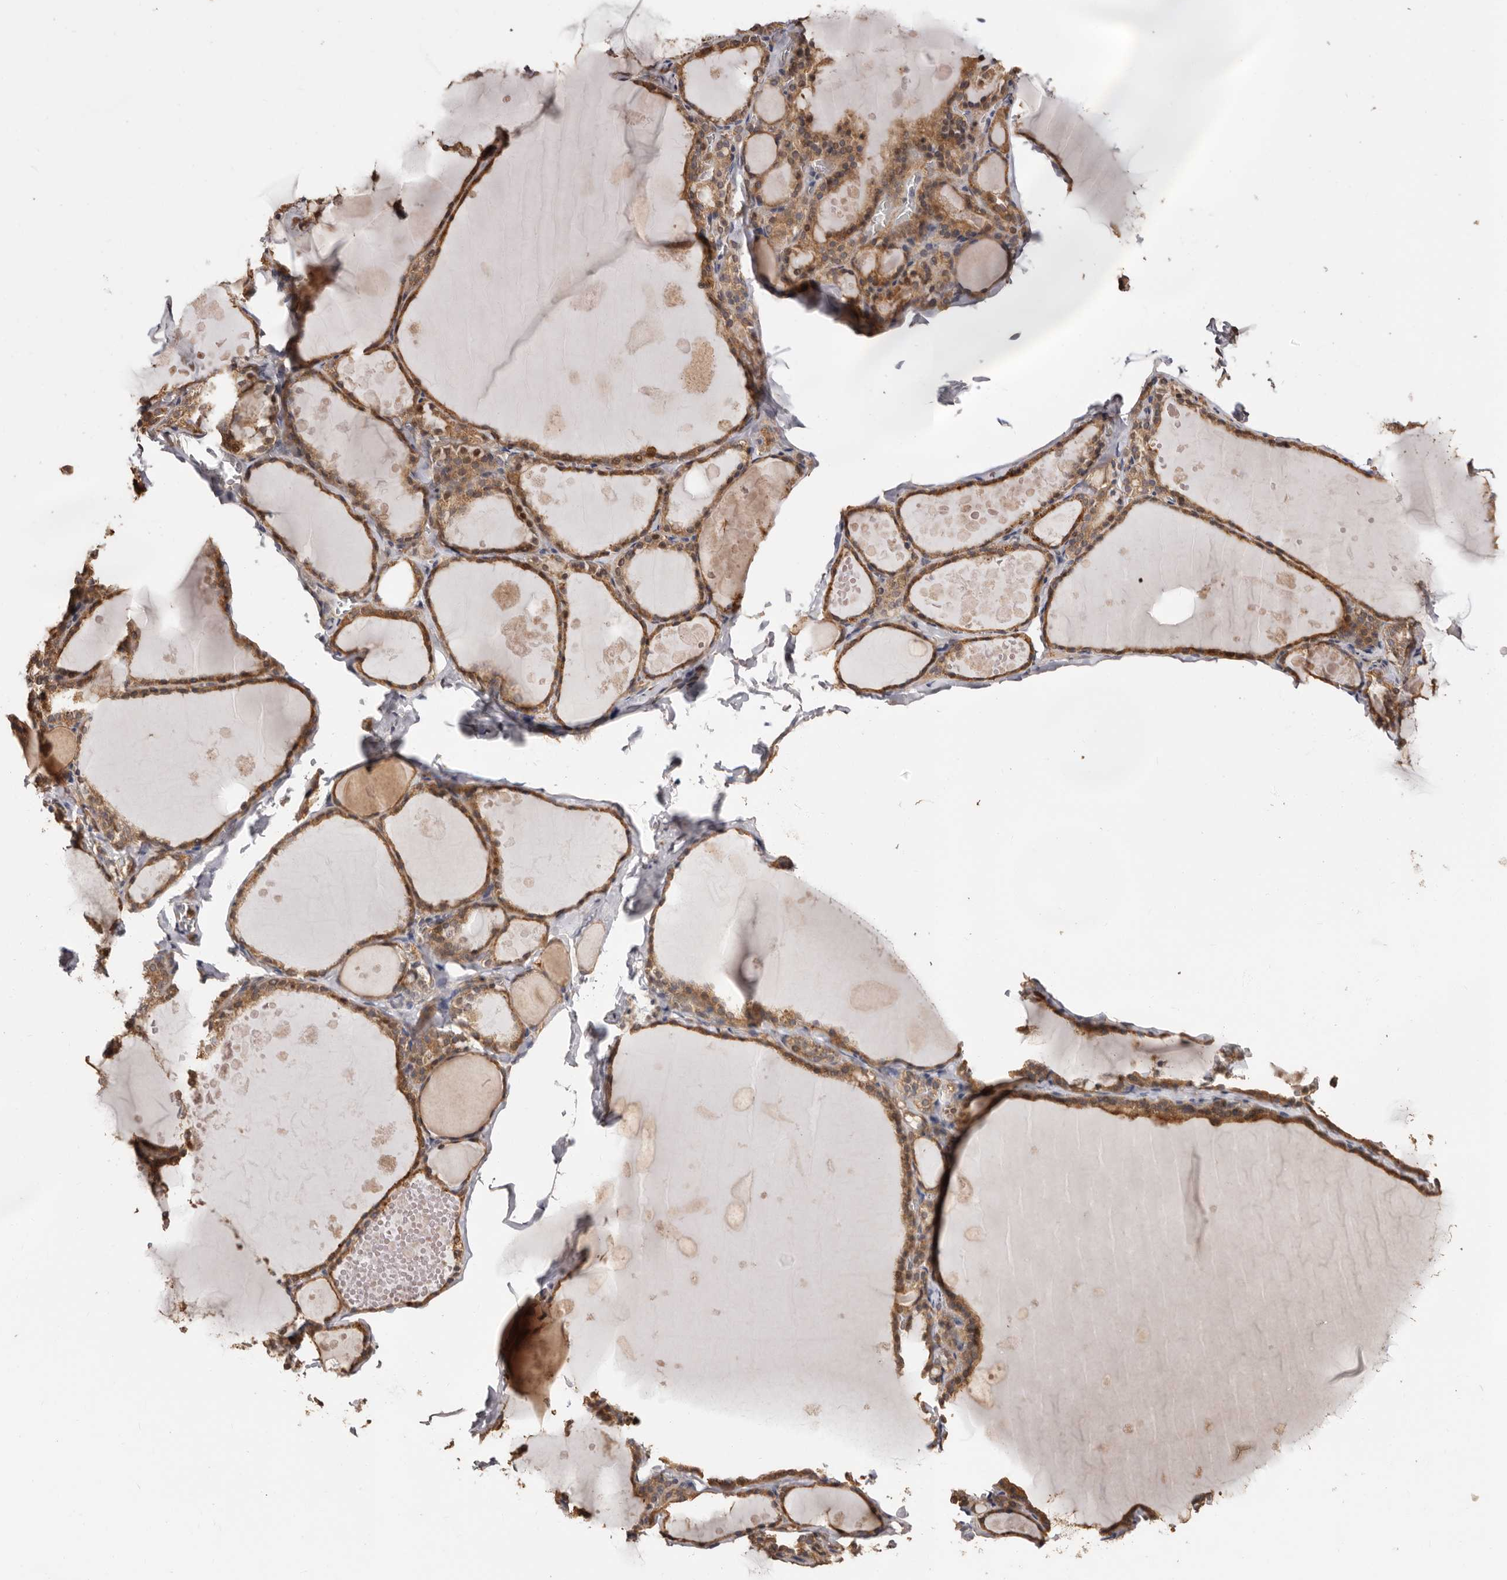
{"staining": {"intensity": "moderate", "quantity": ">75%", "location": "cytoplasmic/membranous"}, "tissue": "thyroid gland", "cell_type": "Glandular cells", "image_type": "normal", "snomed": [{"axis": "morphology", "description": "Normal tissue, NOS"}, {"axis": "topography", "description": "Thyroid gland"}], "caption": "Protein positivity by immunohistochemistry exhibits moderate cytoplasmic/membranous staining in about >75% of glandular cells in unremarkable thyroid gland.", "gene": "COQ8B", "patient": {"sex": "male", "age": 56}}